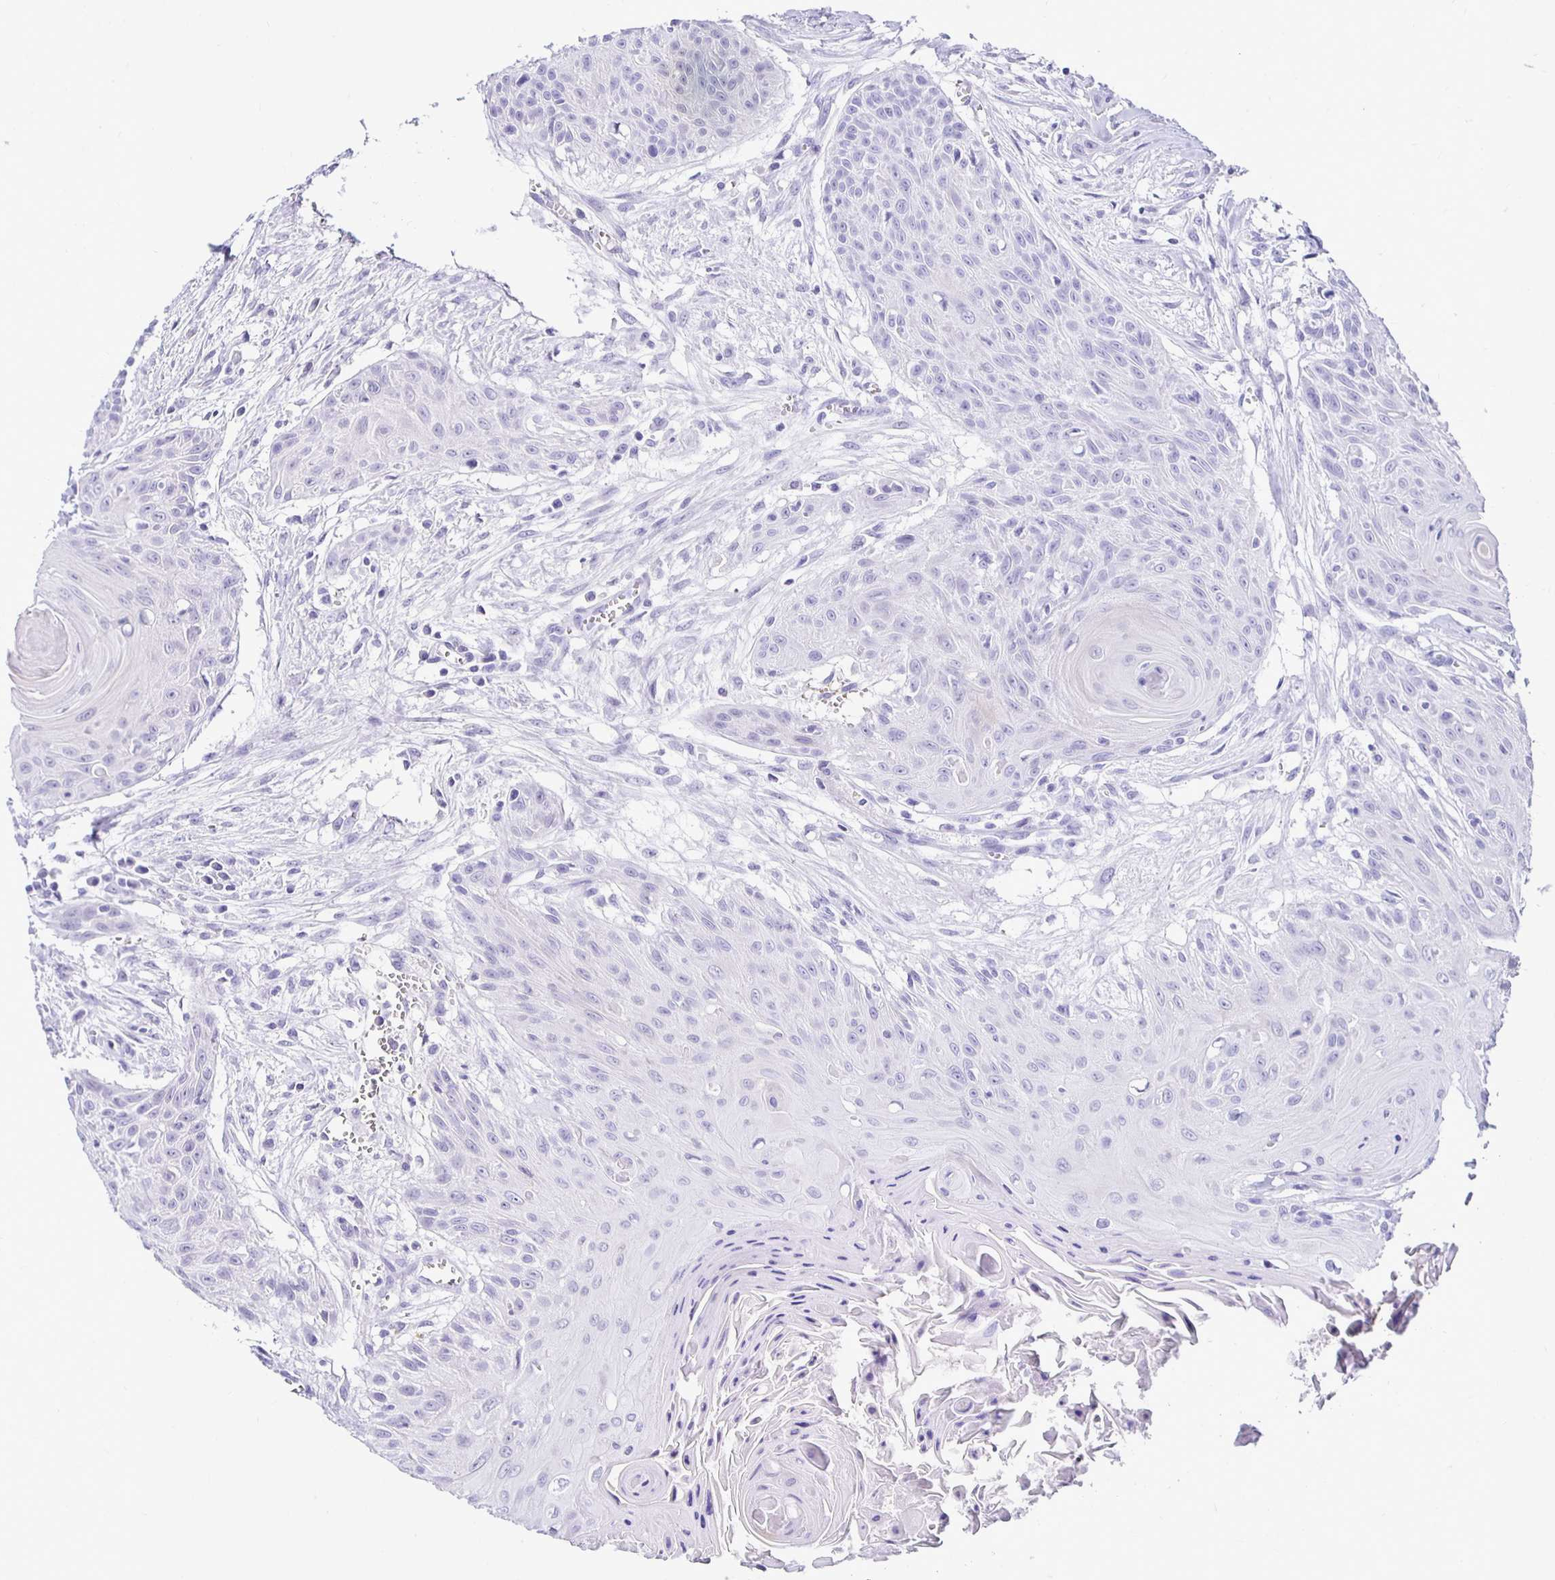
{"staining": {"intensity": "negative", "quantity": "none", "location": "none"}, "tissue": "head and neck cancer", "cell_type": "Tumor cells", "image_type": "cancer", "snomed": [{"axis": "morphology", "description": "Squamous cell carcinoma, NOS"}, {"axis": "topography", "description": "Lymph node"}, {"axis": "topography", "description": "Salivary gland"}, {"axis": "topography", "description": "Head-Neck"}], "caption": "Tumor cells are negative for brown protein staining in head and neck squamous cell carcinoma.", "gene": "RHBDL3", "patient": {"sex": "female", "age": 74}}